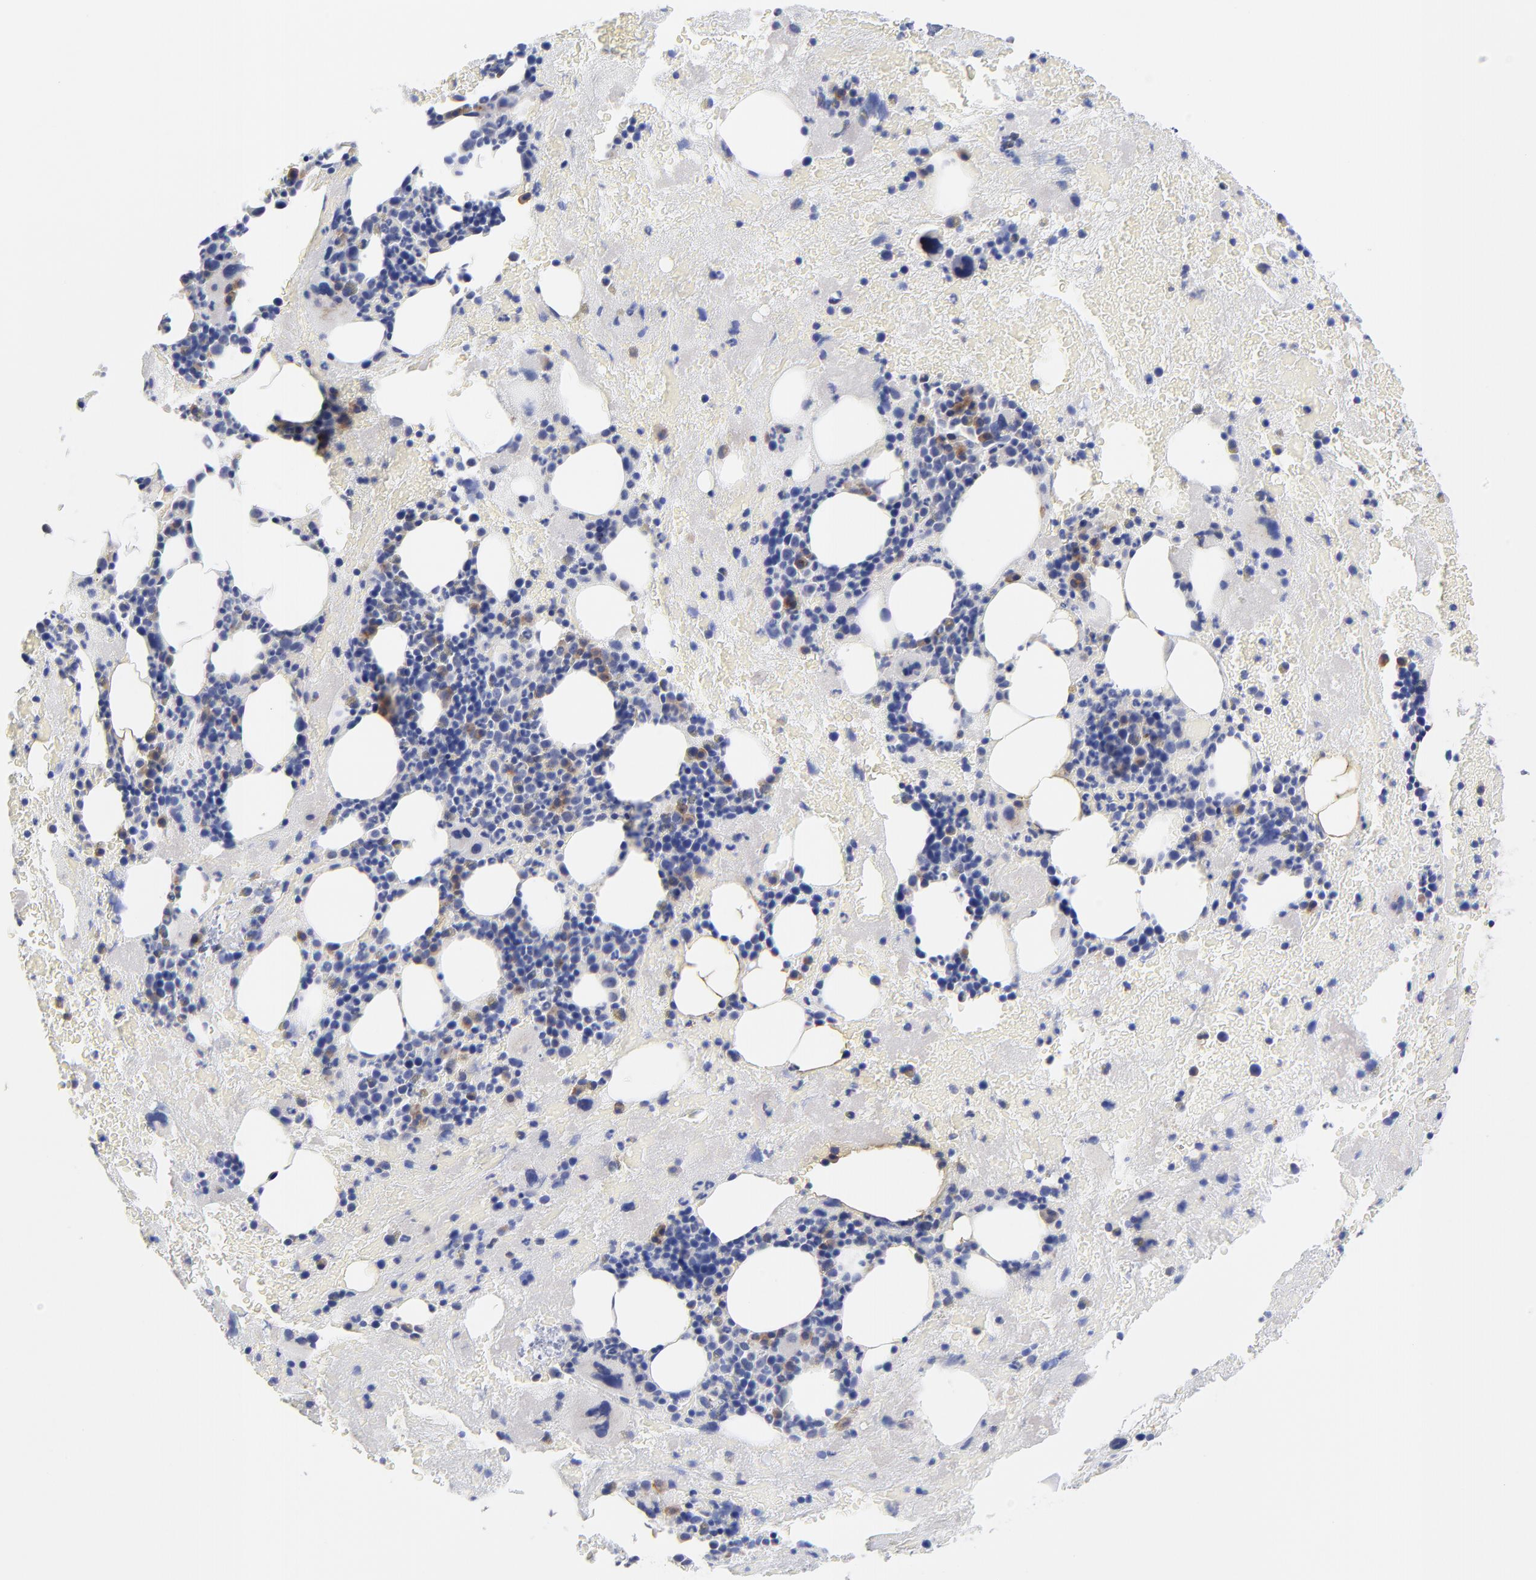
{"staining": {"intensity": "moderate", "quantity": "<25%", "location": "cytoplasmic/membranous"}, "tissue": "bone marrow", "cell_type": "Hematopoietic cells", "image_type": "normal", "snomed": [{"axis": "morphology", "description": "Normal tissue, NOS"}, {"axis": "topography", "description": "Bone marrow"}], "caption": "Immunohistochemistry (IHC) staining of normal bone marrow, which demonstrates low levels of moderate cytoplasmic/membranous positivity in approximately <25% of hematopoietic cells indicating moderate cytoplasmic/membranous protein positivity. The staining was performed using DAB (3,3'-diaminobenzidine) (brown) for protein detection and nuclei were counterstained in hematoxylin (blue).", "gene": "LAX1", "patient": {"sex": "male", "age": 76}}